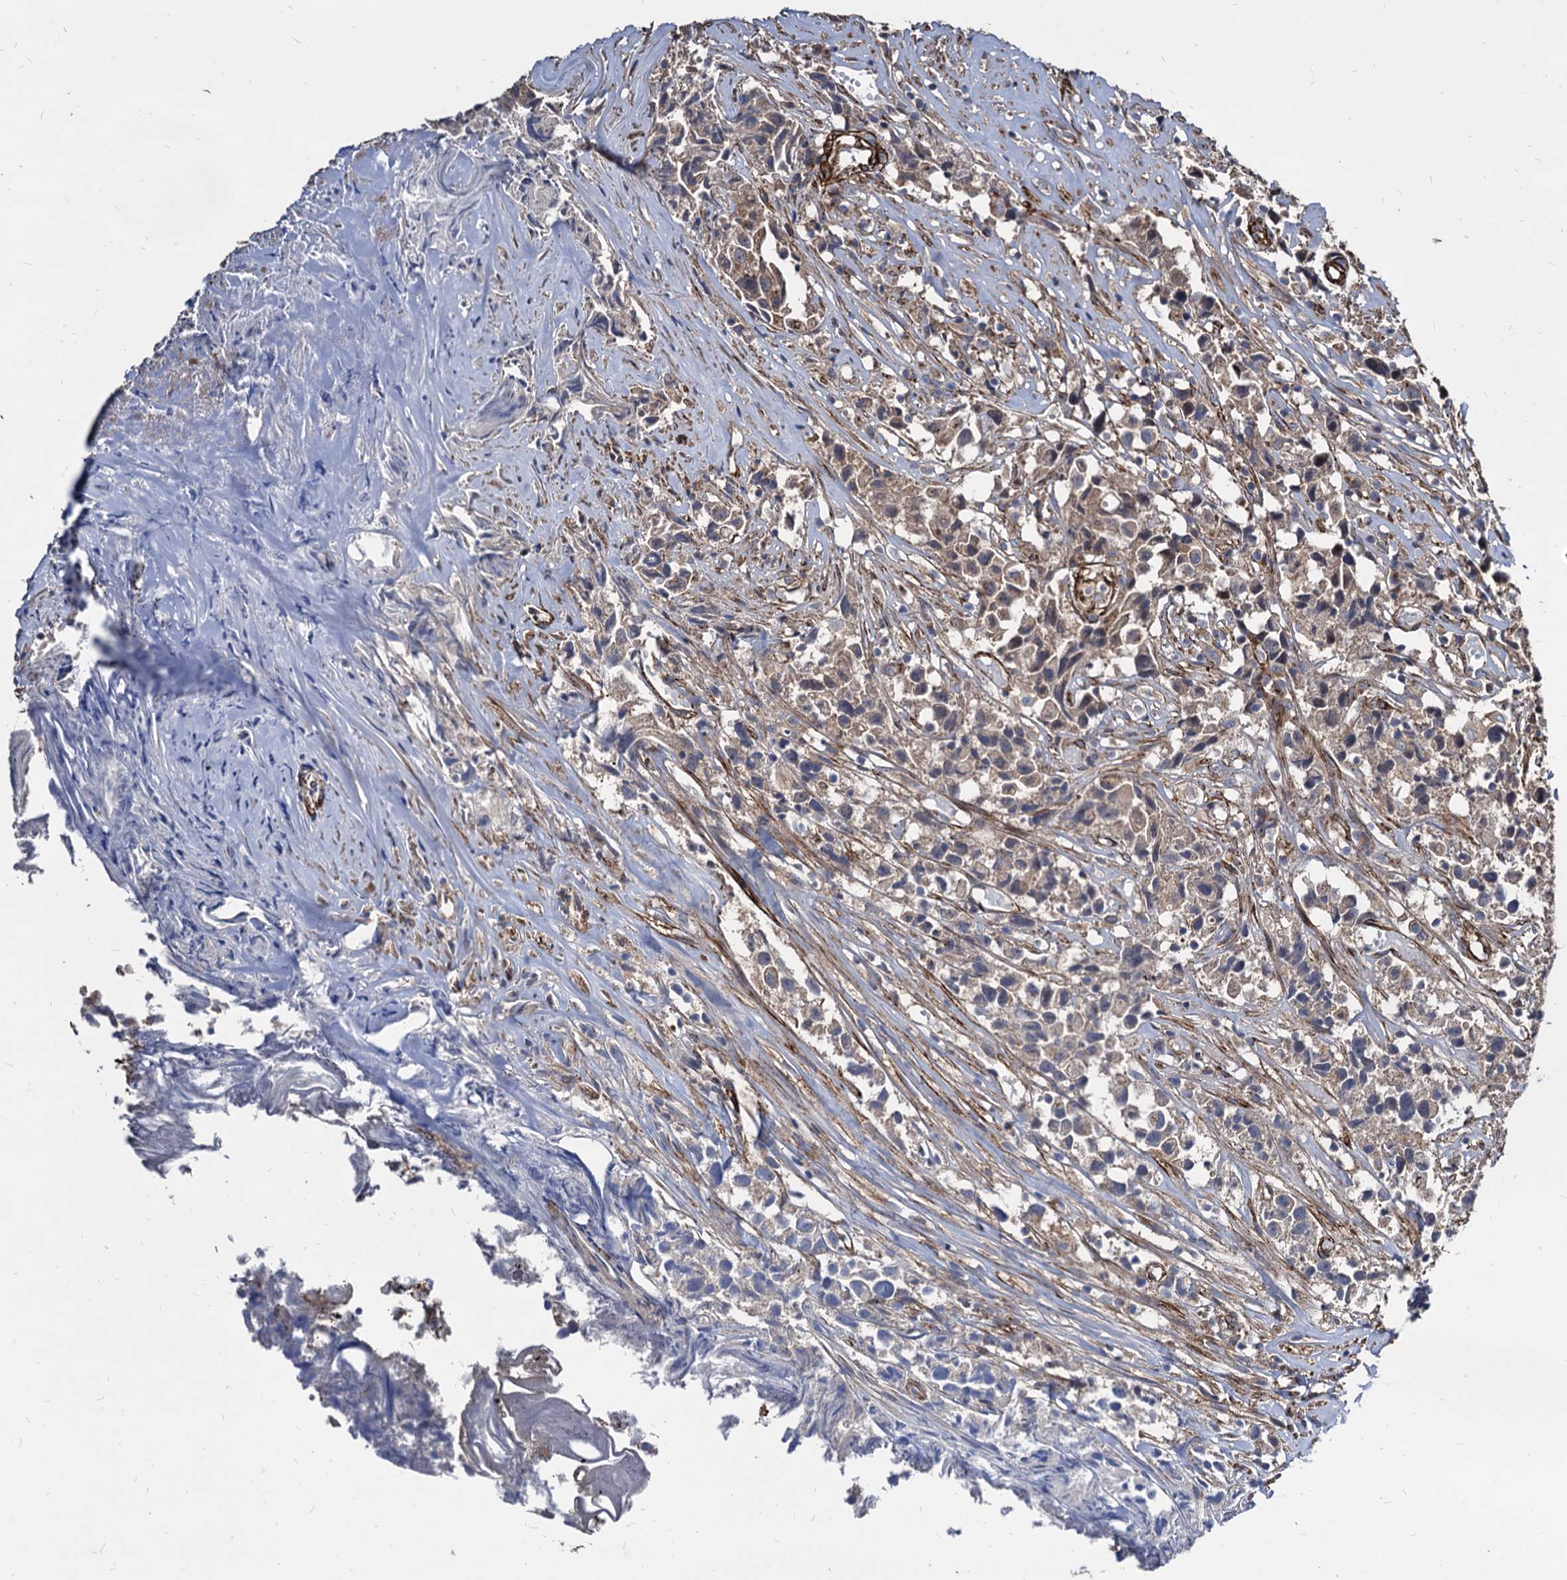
{"staining": {"intensity": "weak", "quantity": "<25%", "location": "cytoplasmic/membranous"}, "tissue": "urothelial cancer", "cell_type": "Tumor cells", "image_type": "cancer", "snomed": [{"axis": "morphology", "description": "Urothelial carcinoma, High grade"}, {"axis": "topography", "description": "Urinary bladder"}], "caption": "There is no significant expression in tumor cells of urothelial cancer. (Brightfield microscopy of DAB IHC at high magnification).", "gene": "WDR11", "patient": {"sex": "female", "age": 75}}